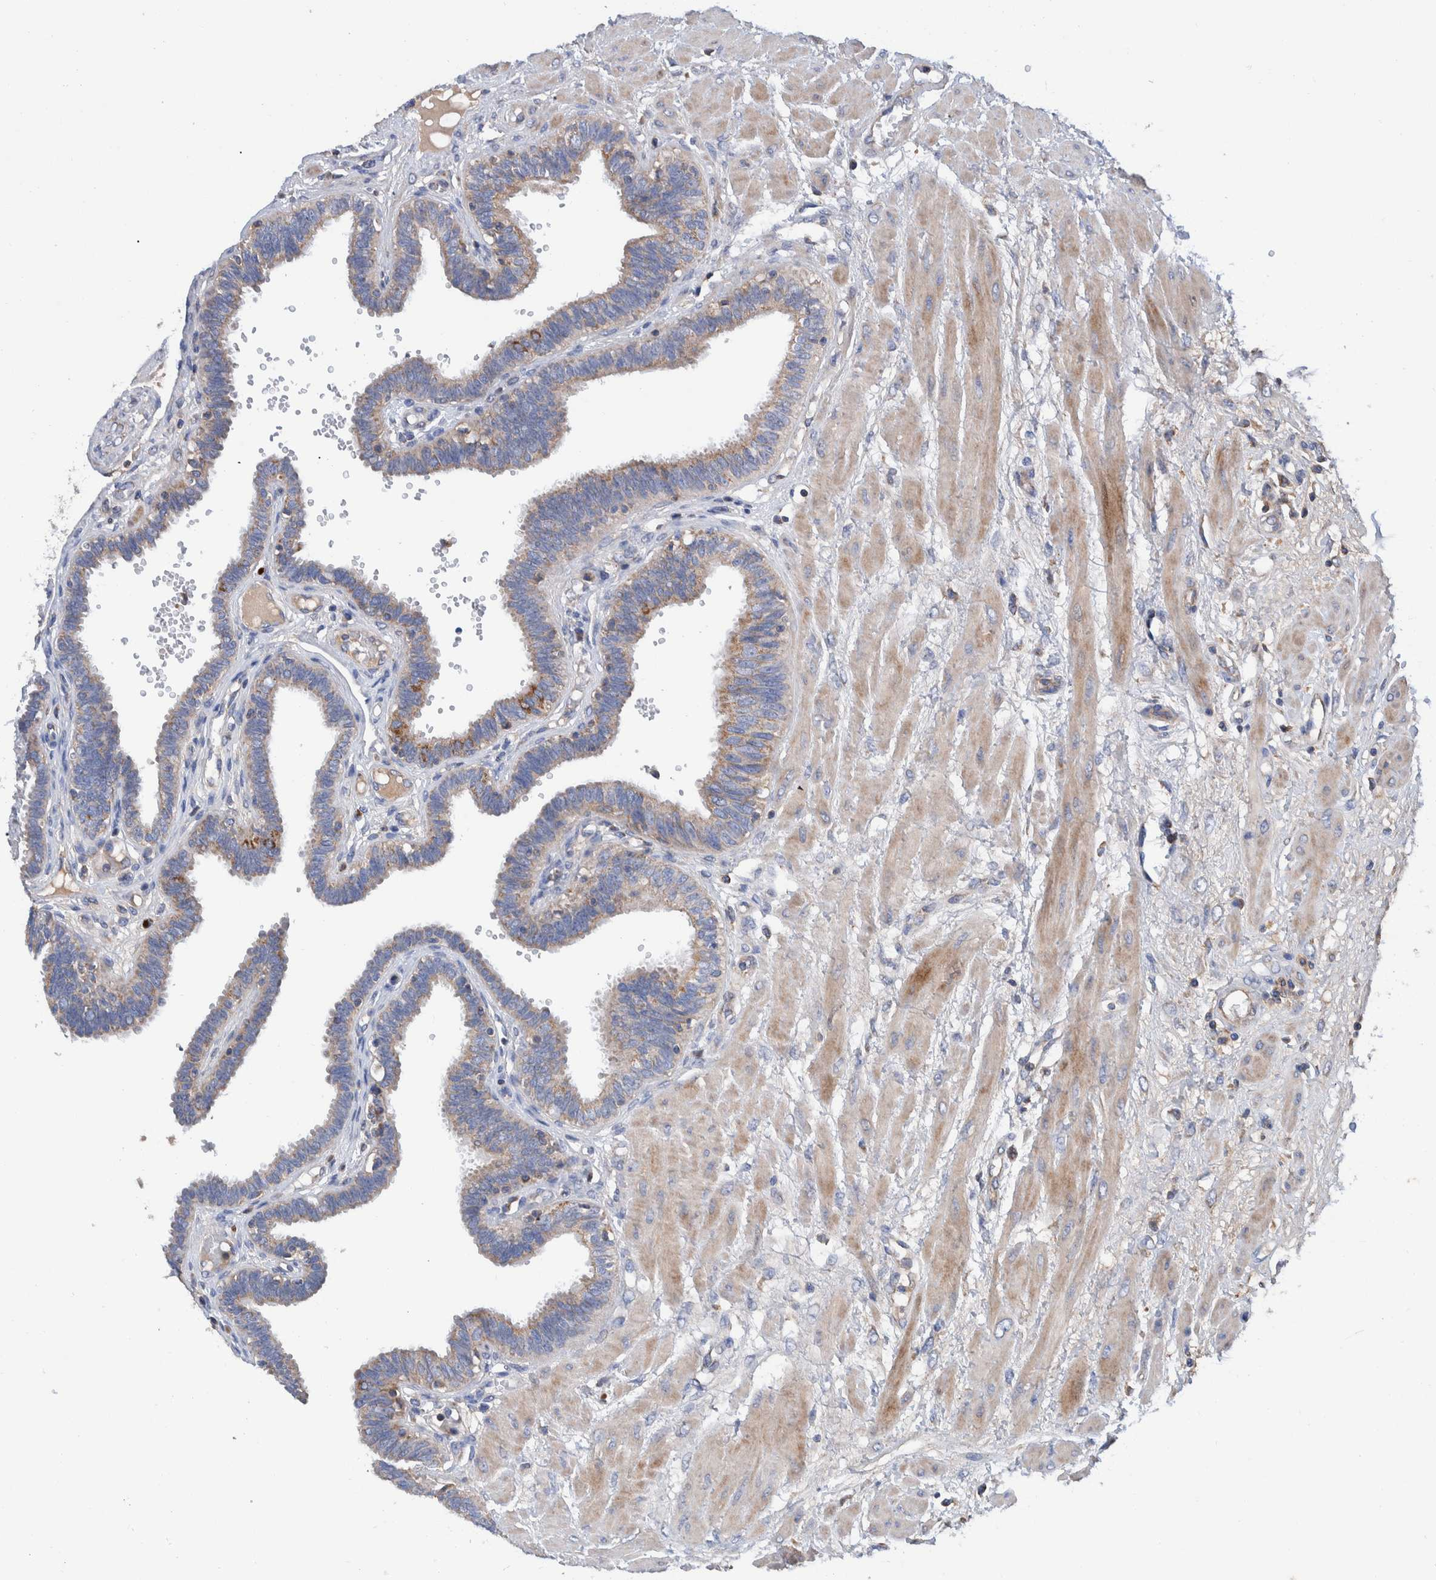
{"staining": {"intensity": "weak", "quantity": ">75%", "location": "cytoplasmic/membranous"}, "tissue": "fallopian tube", "cell_type": "Glandular cells", "image_type": "normal", "snomed": [{"axis": "morphology", "description": "Normal tissue, NOS"}, {"axis": "topography", "description": "Fallopian tube"}], "caption": "This histopathology image reveals IHC staining of unremarkable human fallopian tube, with low weak cytoplasmic/membranous positivity in approximately >75% of glandular cells.", "gene": "DECR1", "patient": {"sex": "female", "age": 32}}